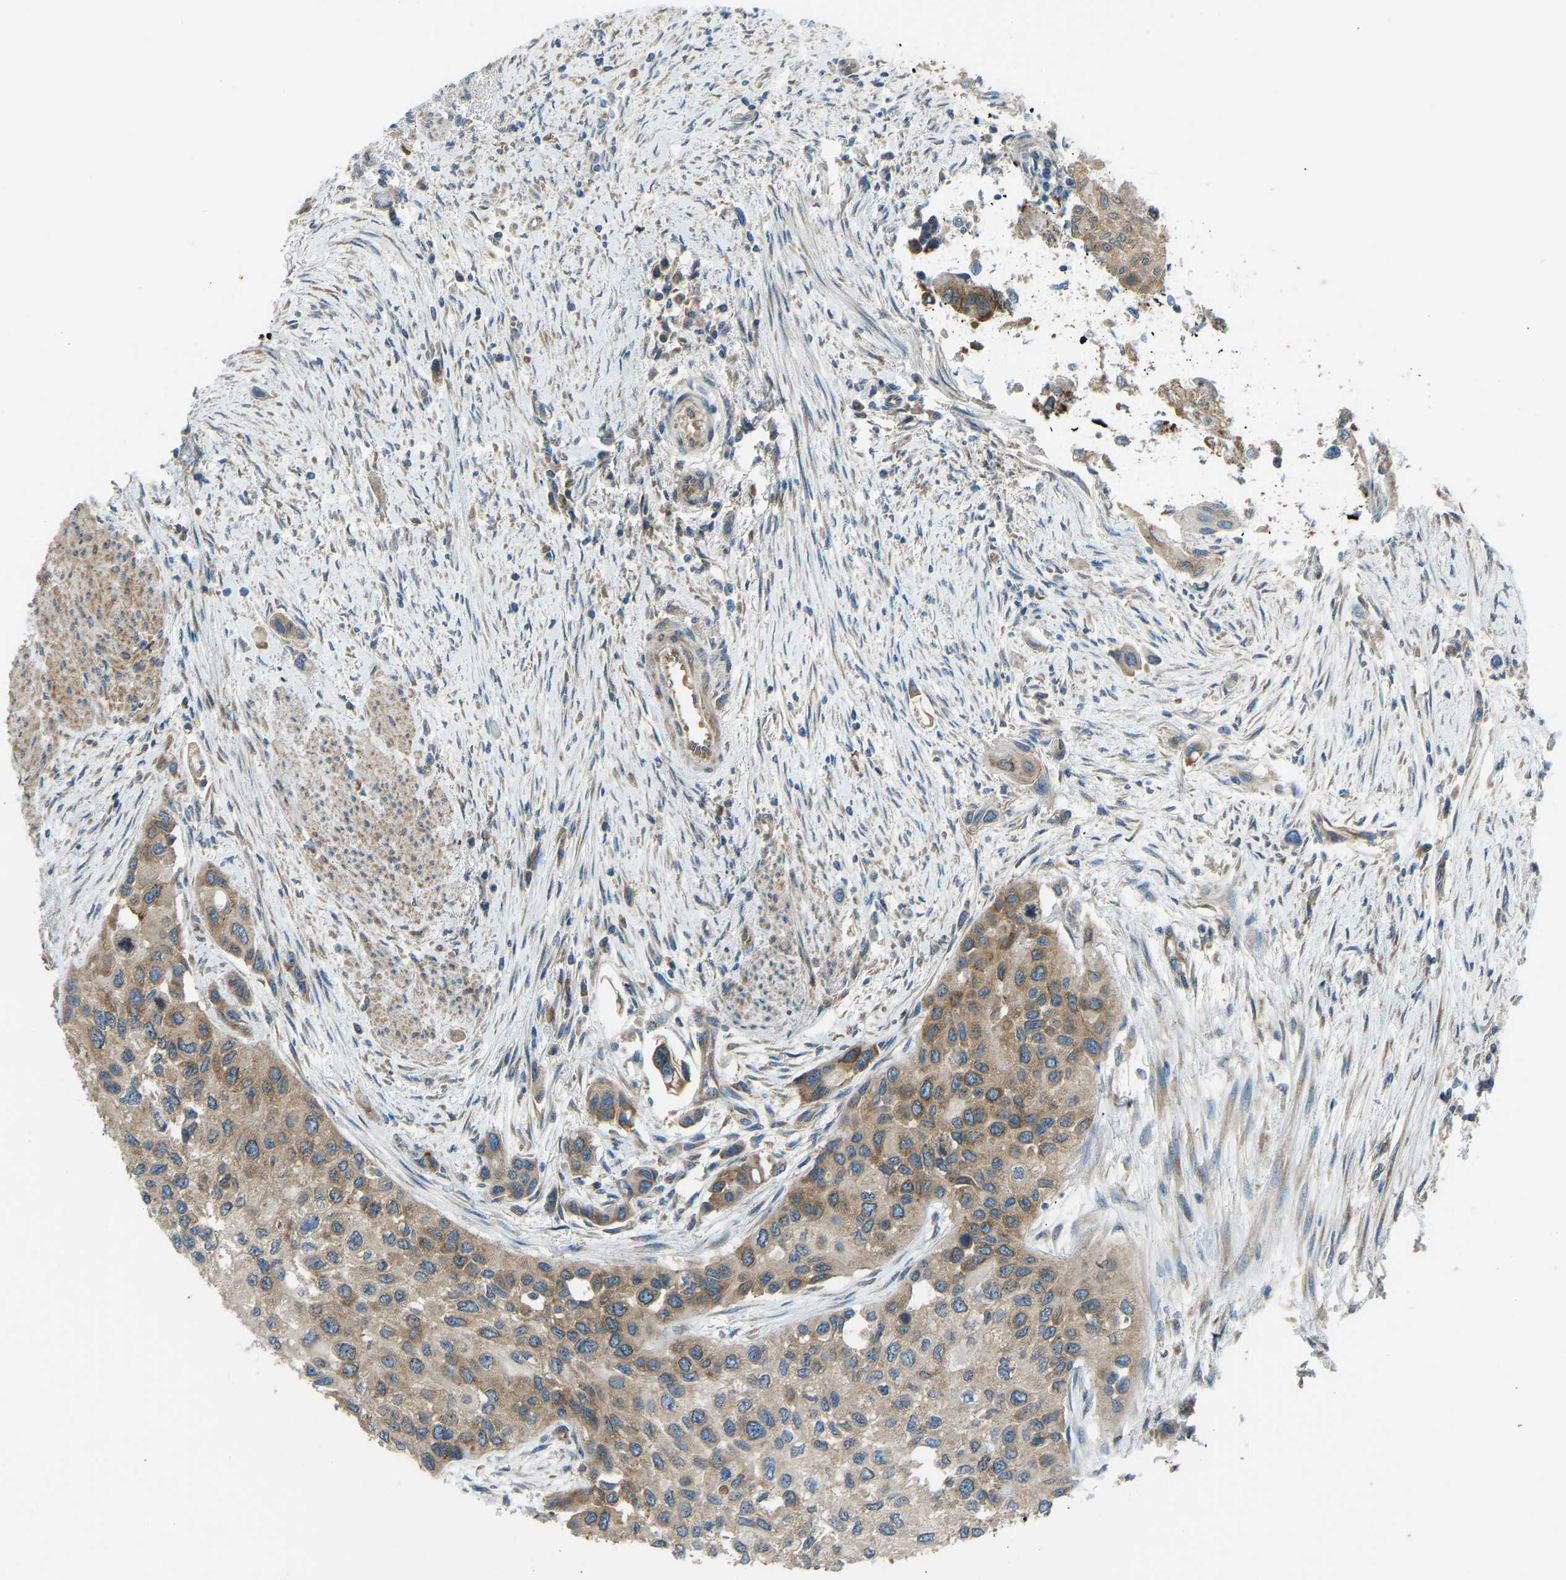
{"staining": {"intensity": "moderate", "quantity": ">75%", "location": "cytoplasmic/membranous"}, "tissue": "urothelial cancer", "cell_type": "Tumor cells", "image_type": "cancer", "snomed": [{"axis": "morphology", "description": "Urothelial carcinoma, High grade"}, {"axis": "topography", "description": "Urinary bladder"}], "caption": "Immunohistochemistry staining of urothelial carcinoma (high-grade), which shows medium levels of moderate cytoplasmic/membranous expression in about >75% of tumor cells indicating moderate cytoplasmic/membranous protein positivity. The staining was performed using DAB (brown) for protein detection and nuclei were counterstained in hematoxylin (blue).", "gene": "STAU2", "patient": {"sex": "female", "age": 56}}